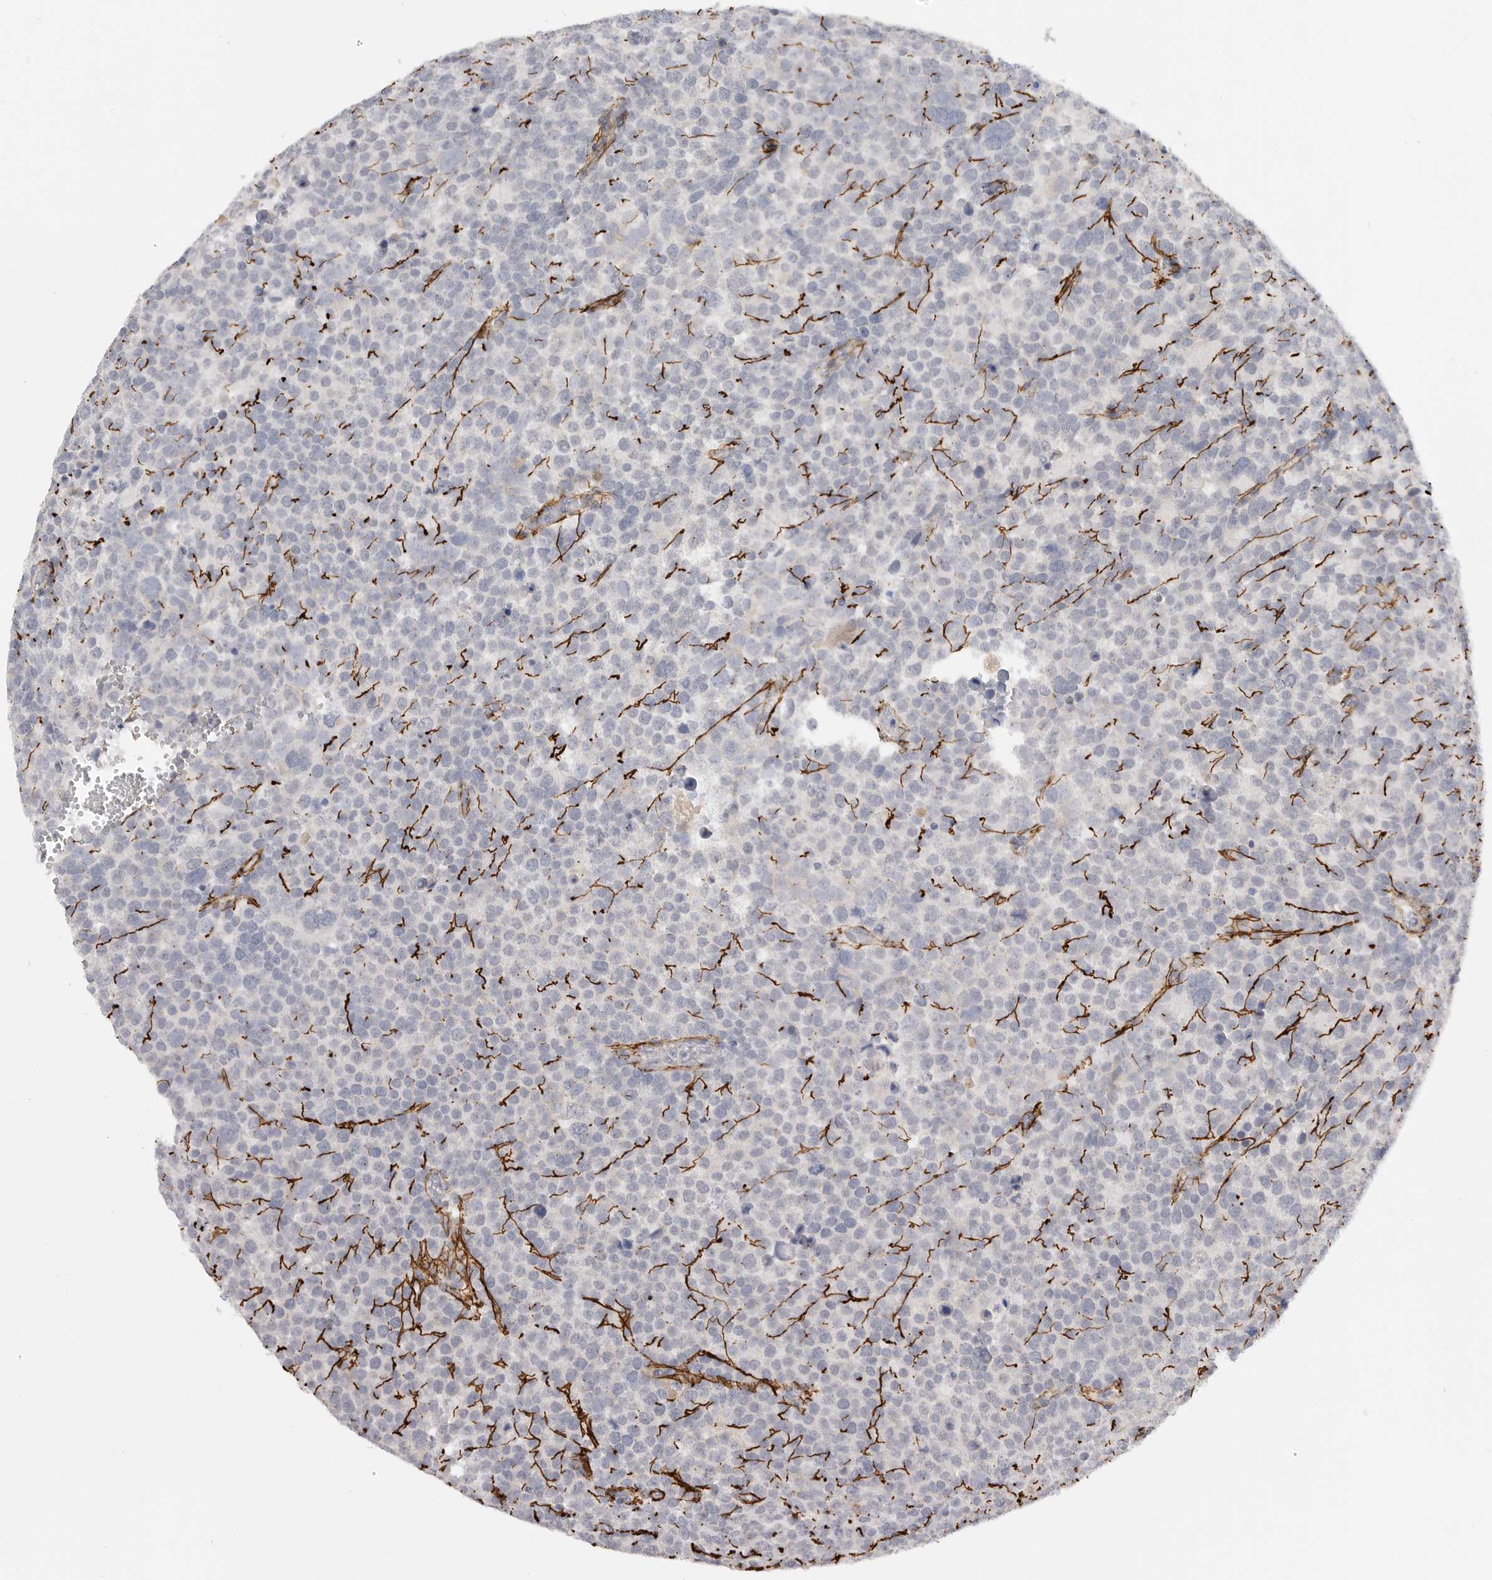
{"staining": {"intensity": "negative", "quantity": "none", "location": "none"}, "tissue": "testis cancer", "cell_type": "Tumor cells", "image_type": "cancer", "snomed": [{"axis": "morphology", "description": "Seminoma, NOS"}, {"axis": "topography", "description": "Testis"}], "caption": "Histopathology image shows no significant protein staining in tumor cells of testis cancer. (DAB (3,3'-diaminobenzidine) IHC visualized using brightfield microscopy, high magnification).", "gene": "FBN2", "patient": {"sex": "male", "age": 71}}